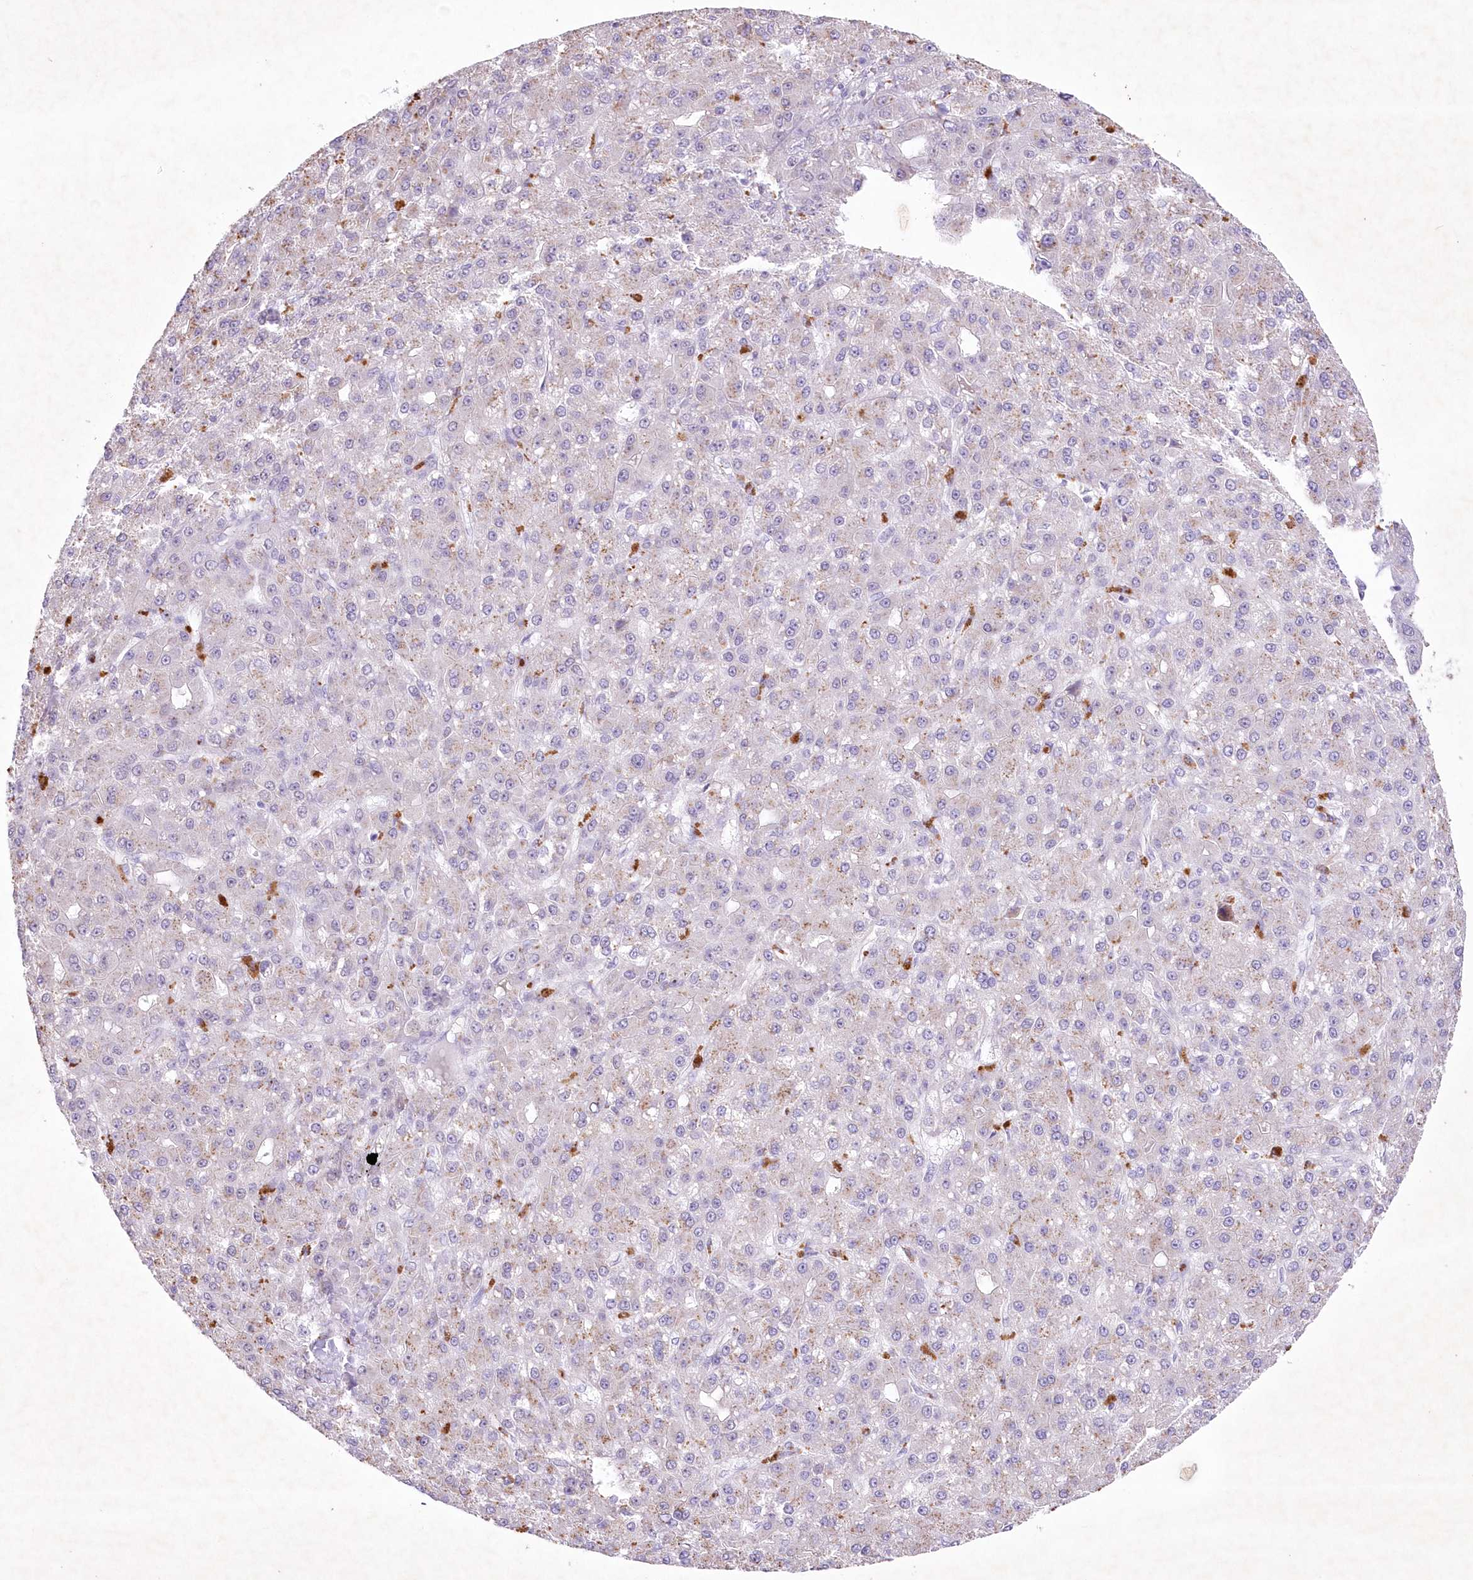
{"staining": {"intensity": "negative", "quantity": "none", "location": "none"}, "tissue": "liver cancer", "cell_type": "Tumor cells", "image_type": "cancer", "snomed": [{"axis": "morphology", "description": "Carcinoma, Hepatocellular, NOS"}, {"axis": "topography", "description": "Liver"}], "caption": "Immunohistochemical staining of liver cancer (hepatocellular carcinoma) demonstrates no significant staining in tumor cells.", "gene": "RBM27", "patient": {"sex": "male", "age": 67}}